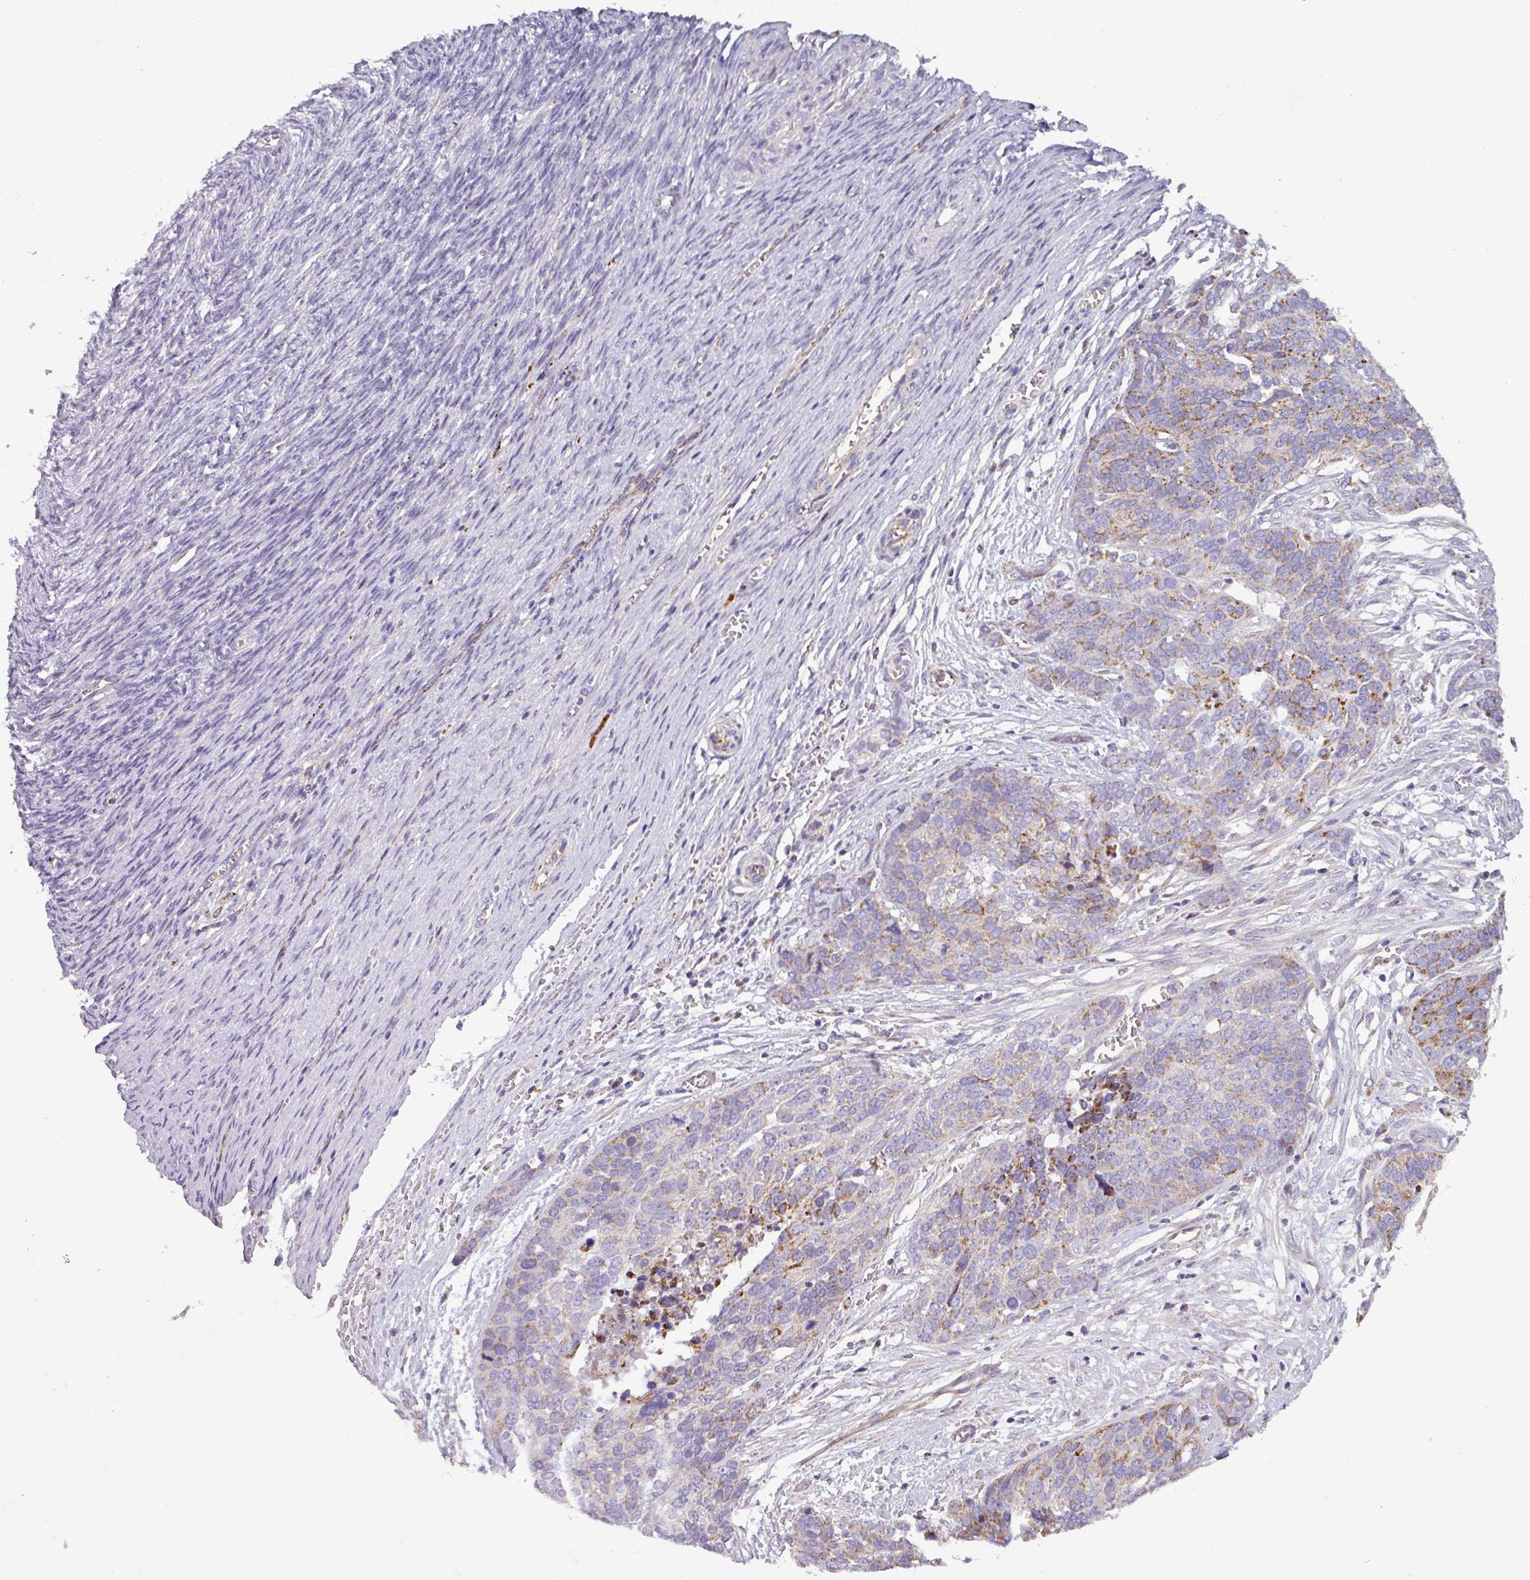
{"staining": {"intensity": "moderate", "quantity": "25%-75%", "location": "cytoplasmic/membranous"}, "tissue": "ovarian cancer", "cell_type": "Tumor cells", "image_type": "cancer", "snomed": [{"axis": "morphology", "description": "Cystadenocarcinoma, serous, NOS"}, {"axis": "topography", "description": "Ovary"}], "caption": "DAB immunohistochemical staining of ovarian cancer (serous cystadenocarcinoma) demonstrates moderate cytoplasmic/membranous protein staining in about 25%-75% of tumor cells. Using DAB (brown) and hematoxylin (blue) stains, captured at high magnification using brightfield microscopy.", "gene": "PNMA6A", "patient": {"sex": "female", "age": 44}}